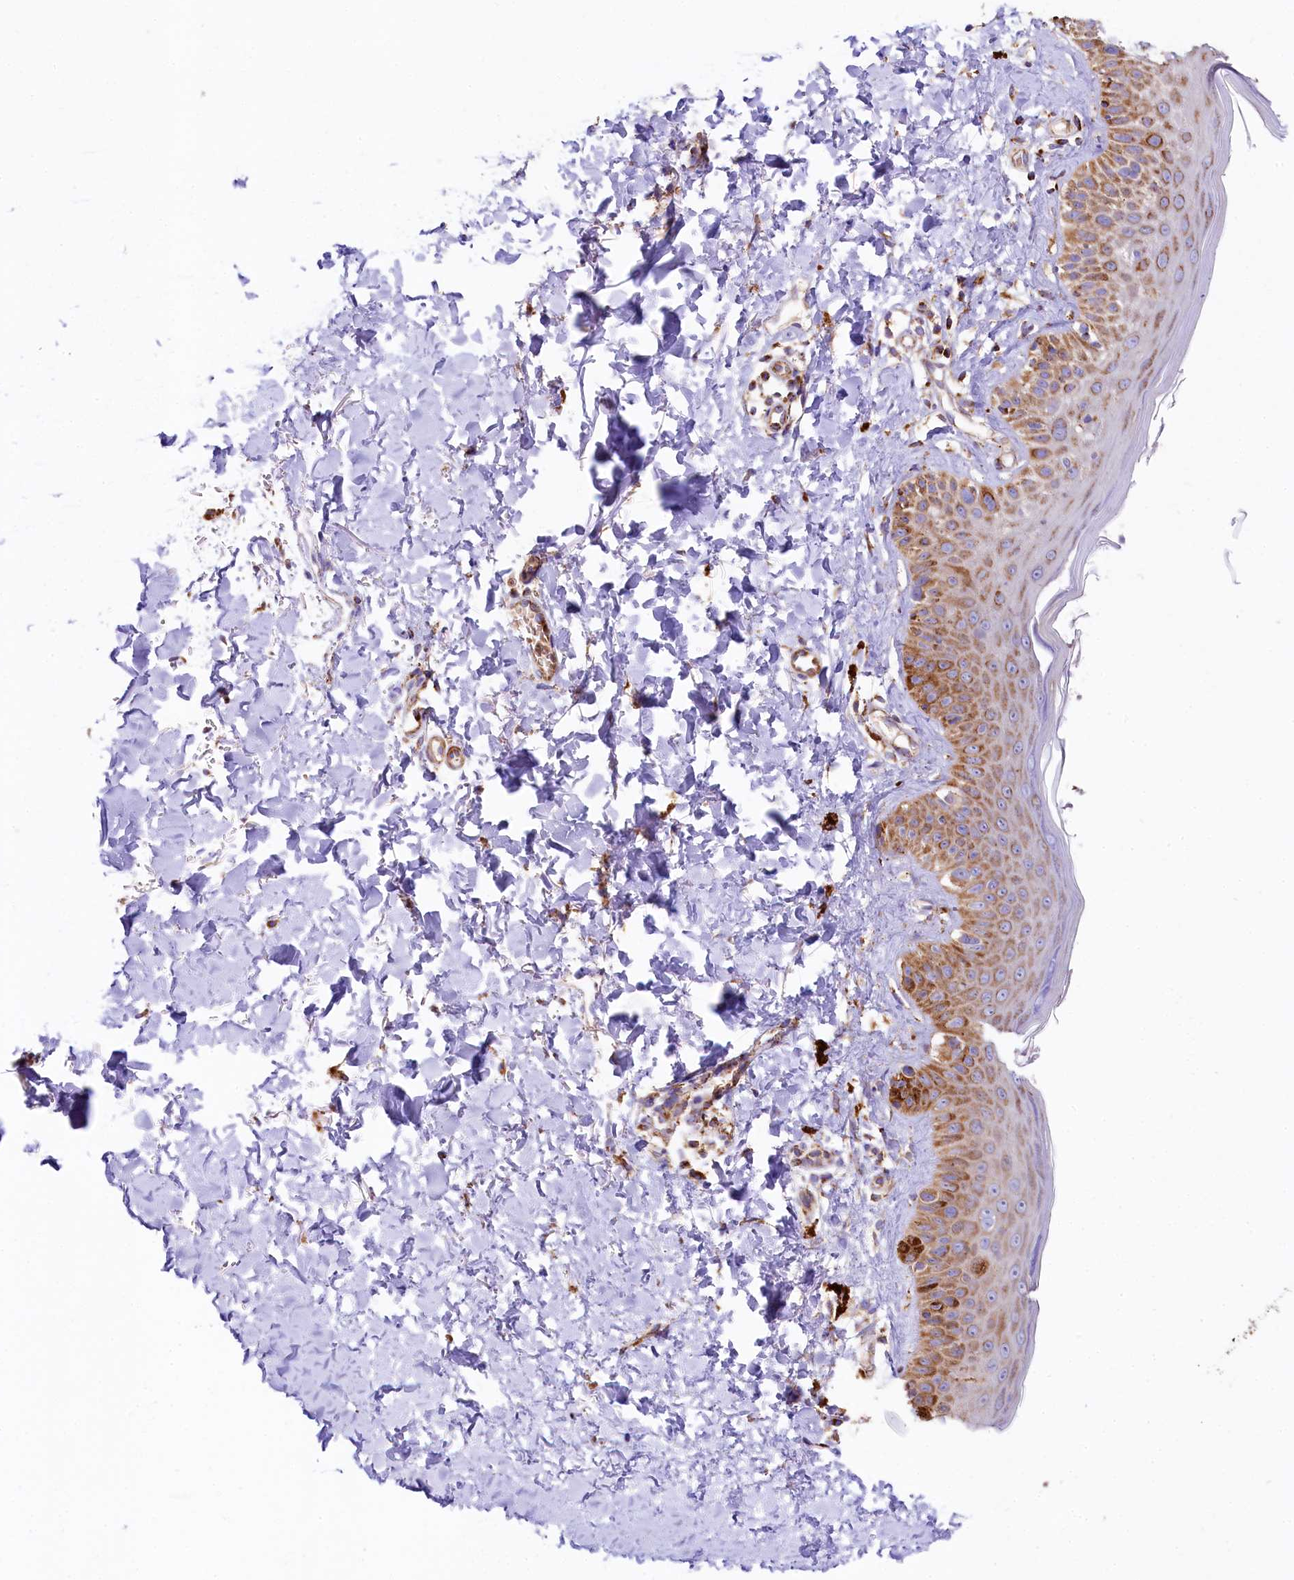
{"staining": {"intensity": "moderate", "quantity": ">75%", "location": "cytoplasmic/membranous"}, "tissue": "skin", "cell_type": "Fibroblasts", "image_type": "normal", "snomed": [{"axis": "morphology", "description": "Normal tissue, NOS"}, {"axis": "topography", "description": "Skin"}], "caption": "About >75% of fibroblasts in normal skin display moderate cytoplasmic/membranous protein positivity as visualized by brown immunohistochemical staining.", "gene": "CLYBL", "patient": {"sex": "male", "age": 52}}